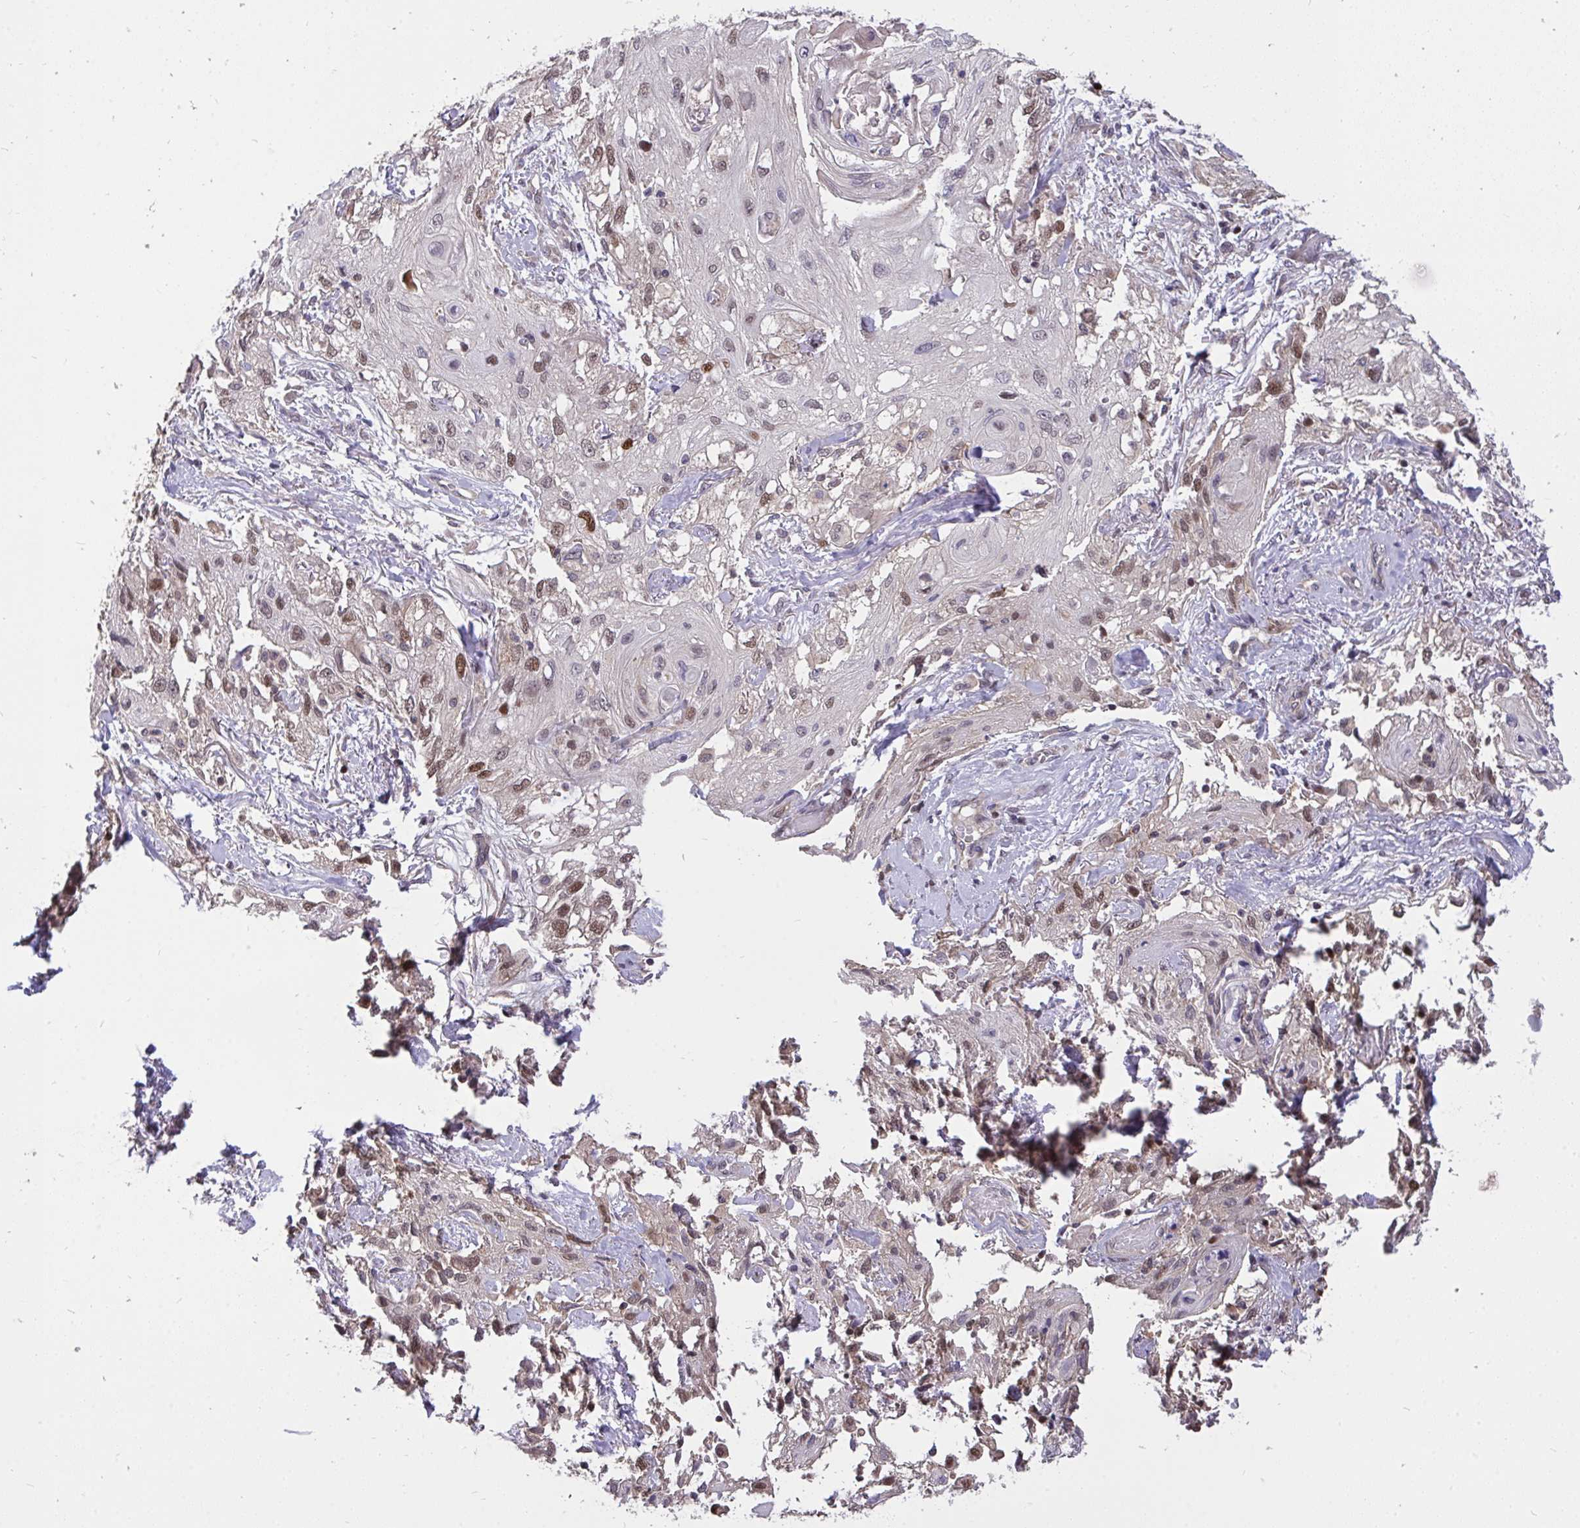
{"staining": {"intensity": "moderate", "quantity": "25%-75%", "location": "nuclear"}, "tissue": "skin cancer", "cell_type": "Tumor cells", "image_type": "cancer", "snomed": [{"axis": "morphology", "description": "Squamous cell carcinoma, NOS"}, {"axis": "topography", "description": "Skin"}, {"axis": "topography", "description": "Vulva"}], "caption": "Moderate nuclear positivity for a protein is identified in approximately 25%-75% of tumor cells of skin cancer (squamous cell carcinoma) using immunohistochemistry.", "gene": "C19orf54", "patient": {"sex": "female", "age": 86}}